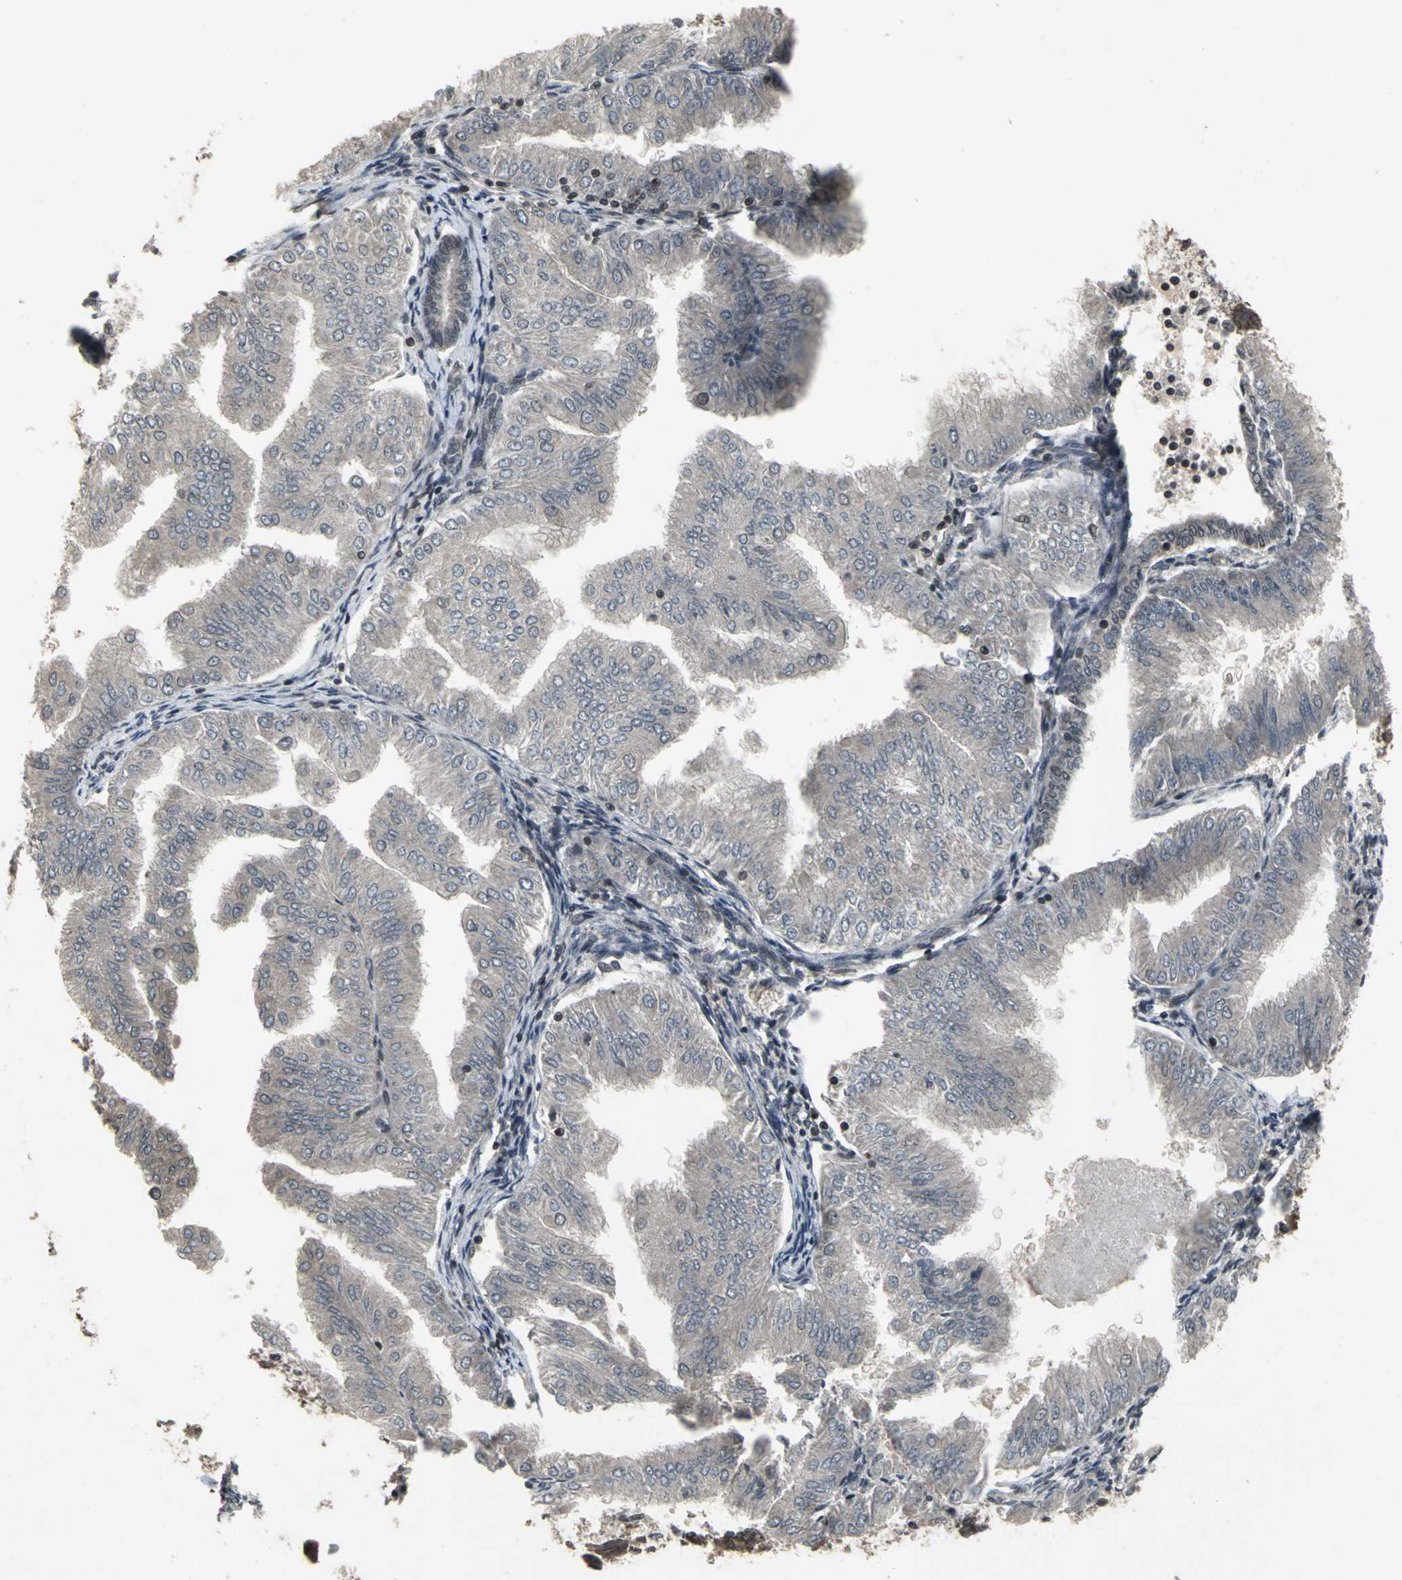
{"staining": {"intensity": "negative", "quantity": "none", "location": "none"}, "tissue": "endometrial cancer", "cell_type": "Tumor cells", "image_type": "cancer", "snomed": [{"axis": "morphology", "description": "Adenocarcinoma, NOS"}, {"axis": "topography", "description": "Endometrium"}], "caption": "High magnification brightfield microscopy of endometrial adenocarcinoma stained with DAB (3,3'-diaminobenzidine) (brown) and counterstained with hematoxylin (blue): tumor cells show no significant positivity. (Stains: DAB immunohistochemistry (IHC) with hematoxylin counter stain, Microscopy: brightfield microscopy at high magnification).", "gene": "SH2B3", "patient": {"sex": "female", "age": 53}}